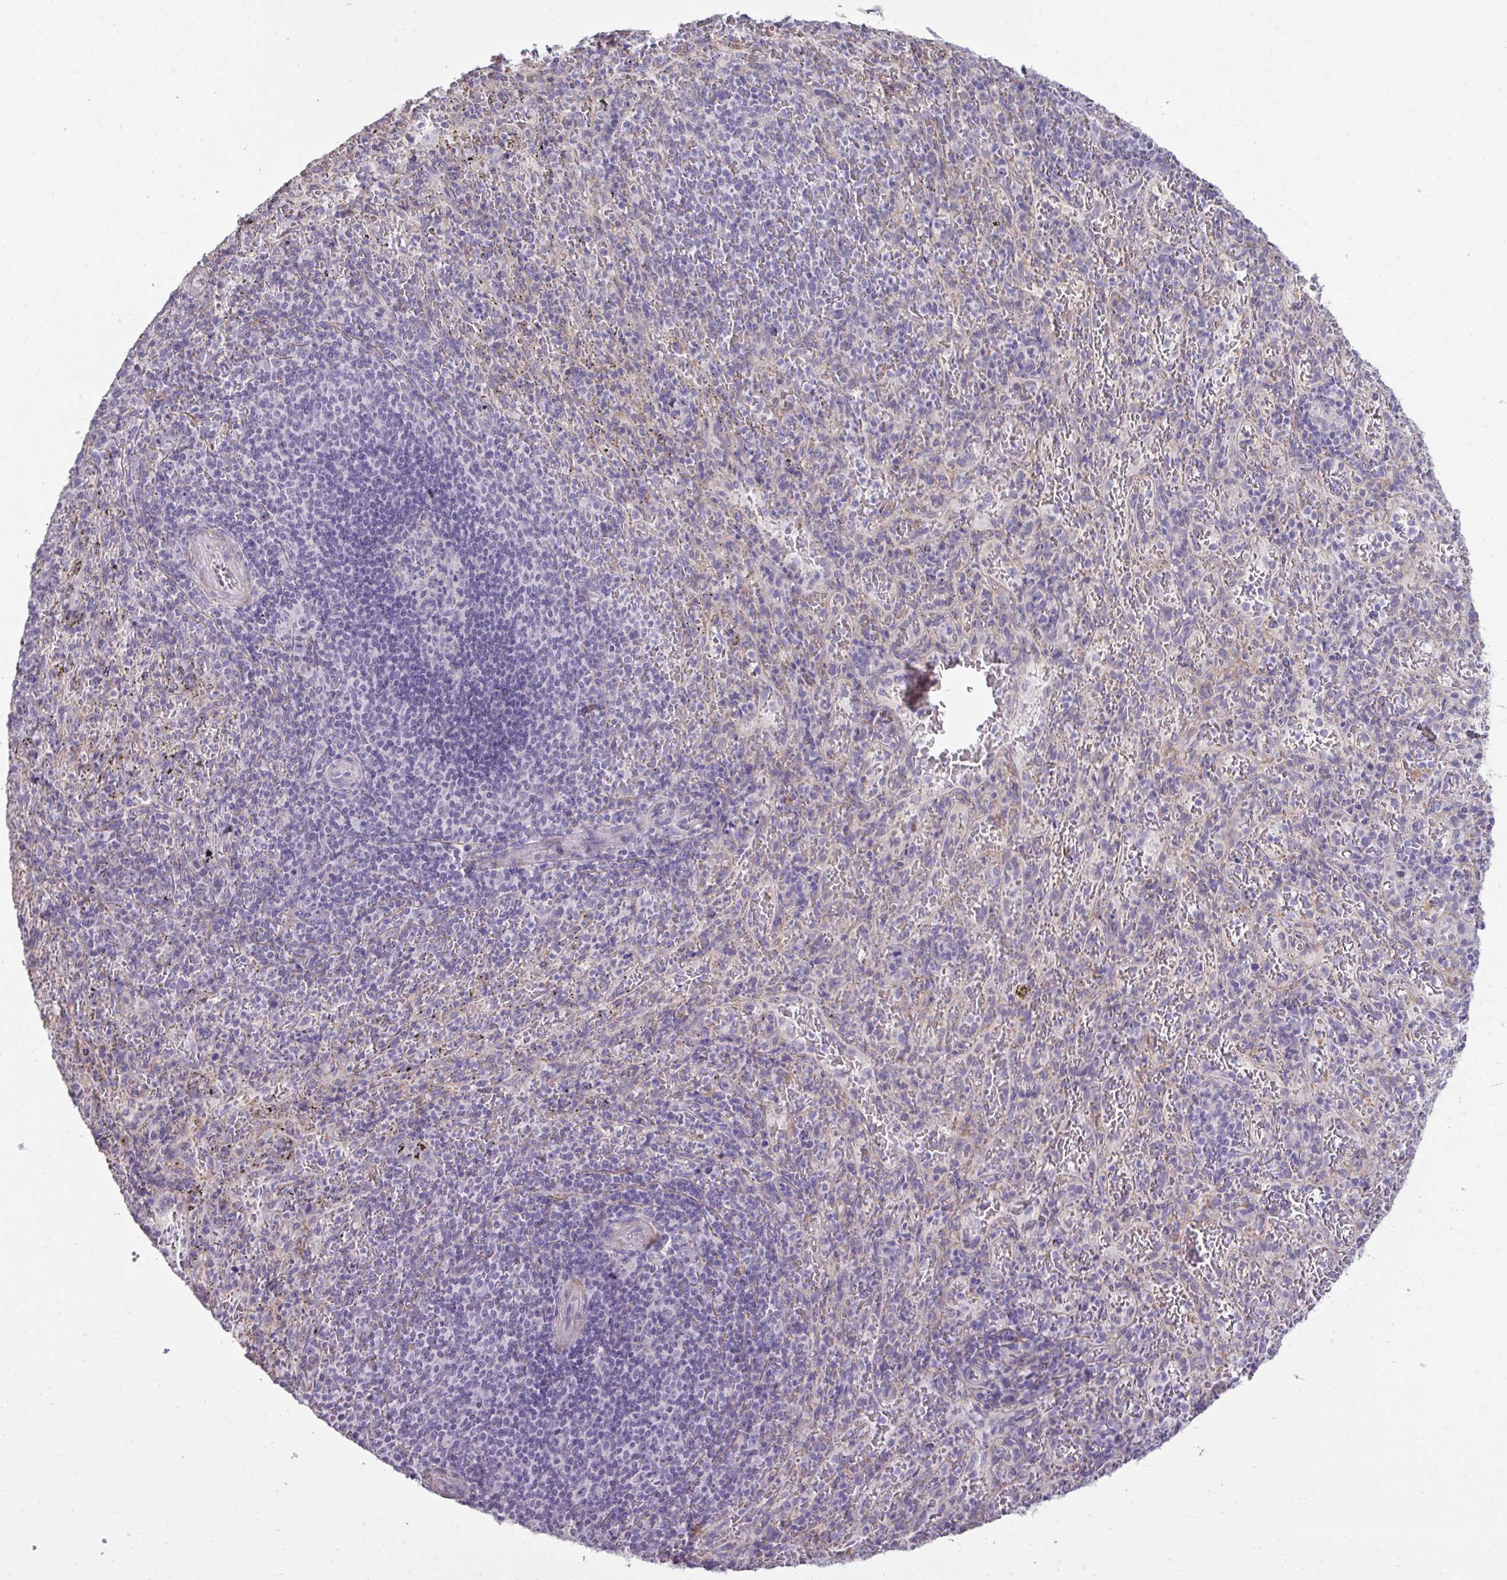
{"staining": {"intensity": "negative", "quantity": "none", "location": "none"}, "tissue": "spleen", "cell_type": "Cells in red pulp", "image_type": "normal", "snomed": [{"axis": "morphology", "description": "Normal tissue, NOS"}, {"axis": "topography", "description": "Spleen"}], "caption": "Spleen stained for a protein using IHC displays no expression cells in red pulp.", "gene": "SLC30A3", "patient": {"sex": "male", "age": 57}}